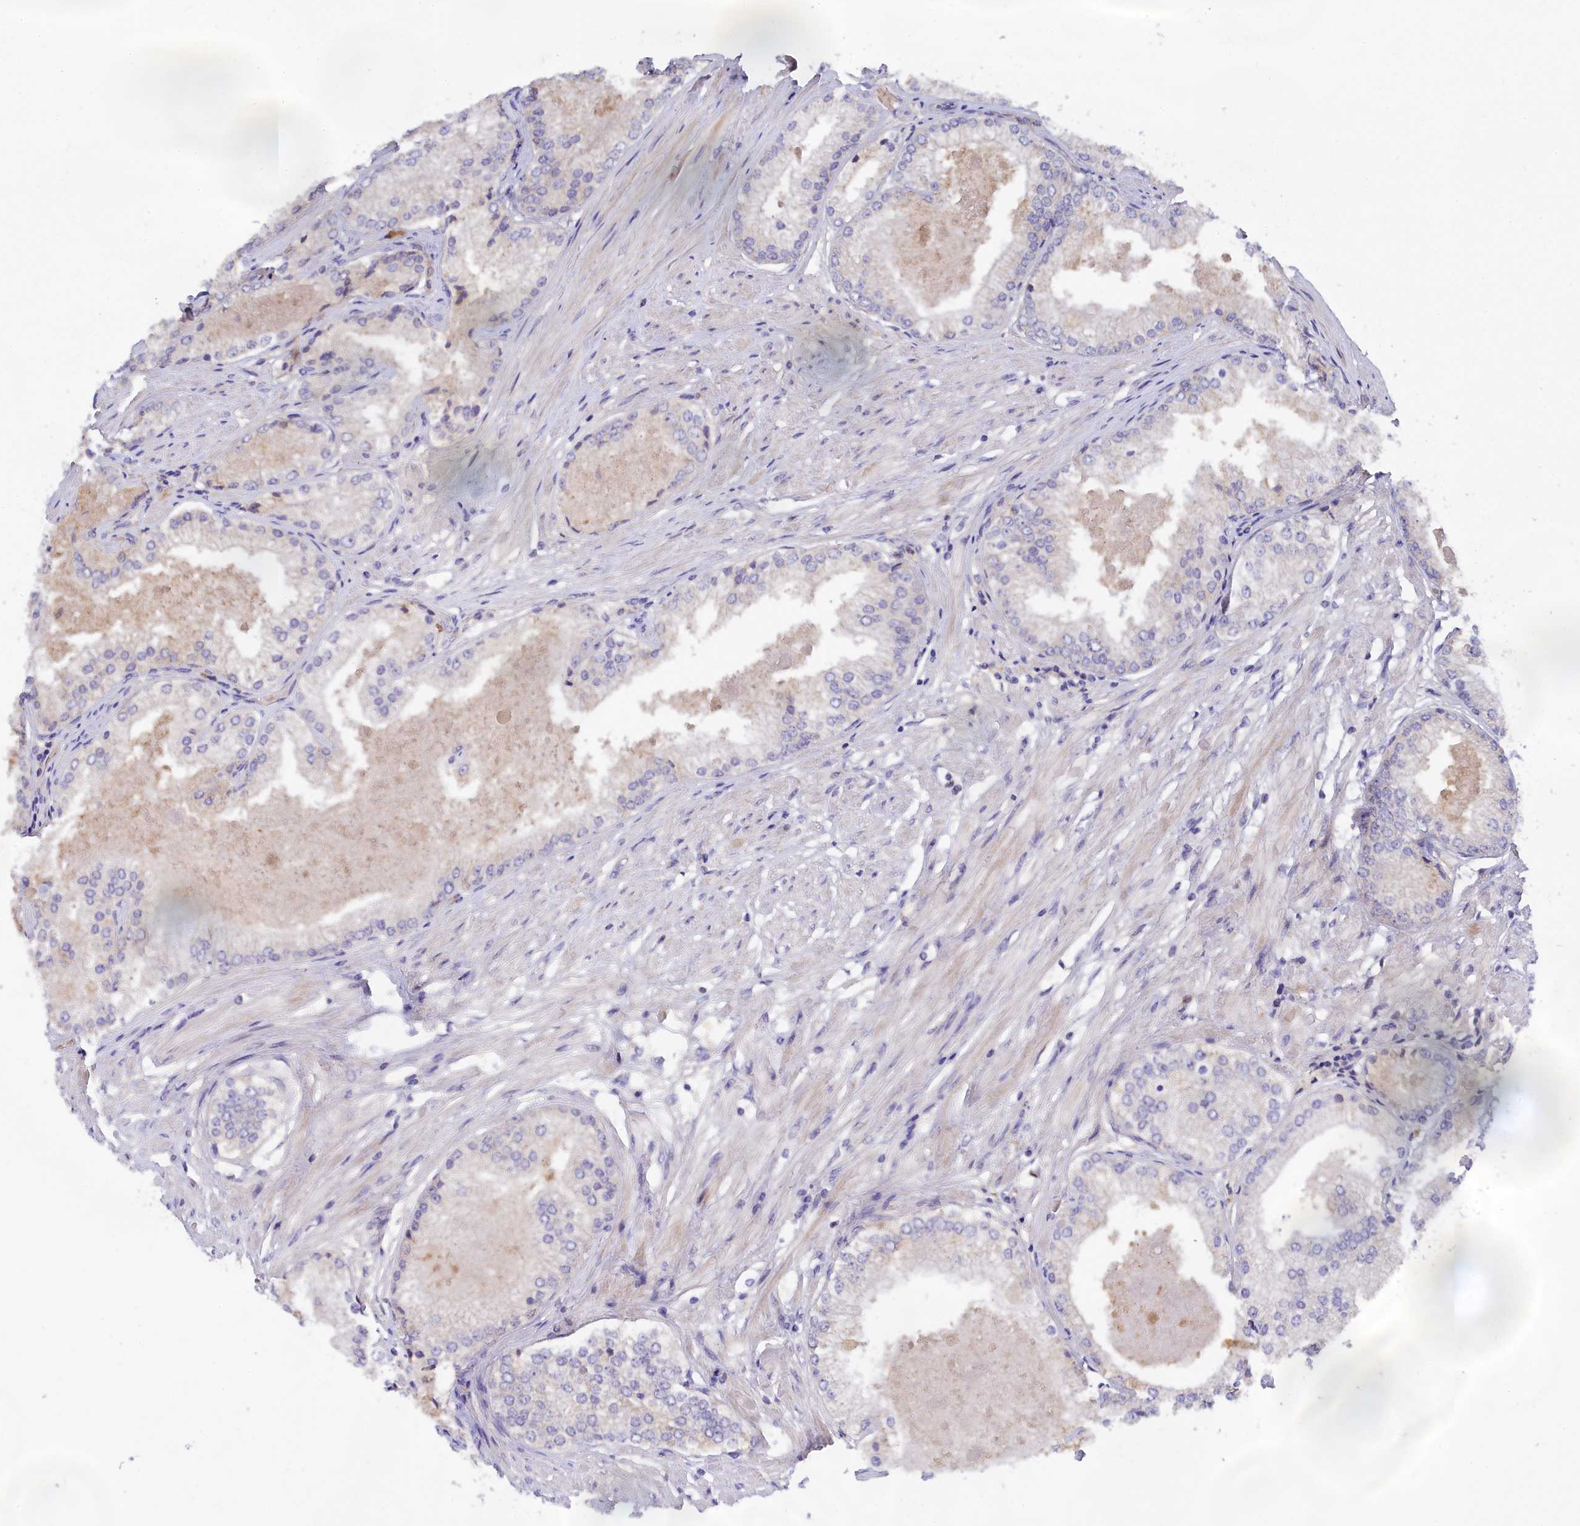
{"staining": {"intensity": "negative", "quantity": "none", "location": "none"}, "tissue": "prostate cancer", "cell_type": "Tumor cells", "image_type": "cancer", "snomed": [{"axis": "morphology", "description": "Adenocarcinoma, Low grade"}, {"axis": "topography", "description": "Prostate"}], "caption": "There is no significant staining in tumor cells of prostate cancer.", "gene": "SPATA5L1", "patient": {"sex": "male", "age": 68}}